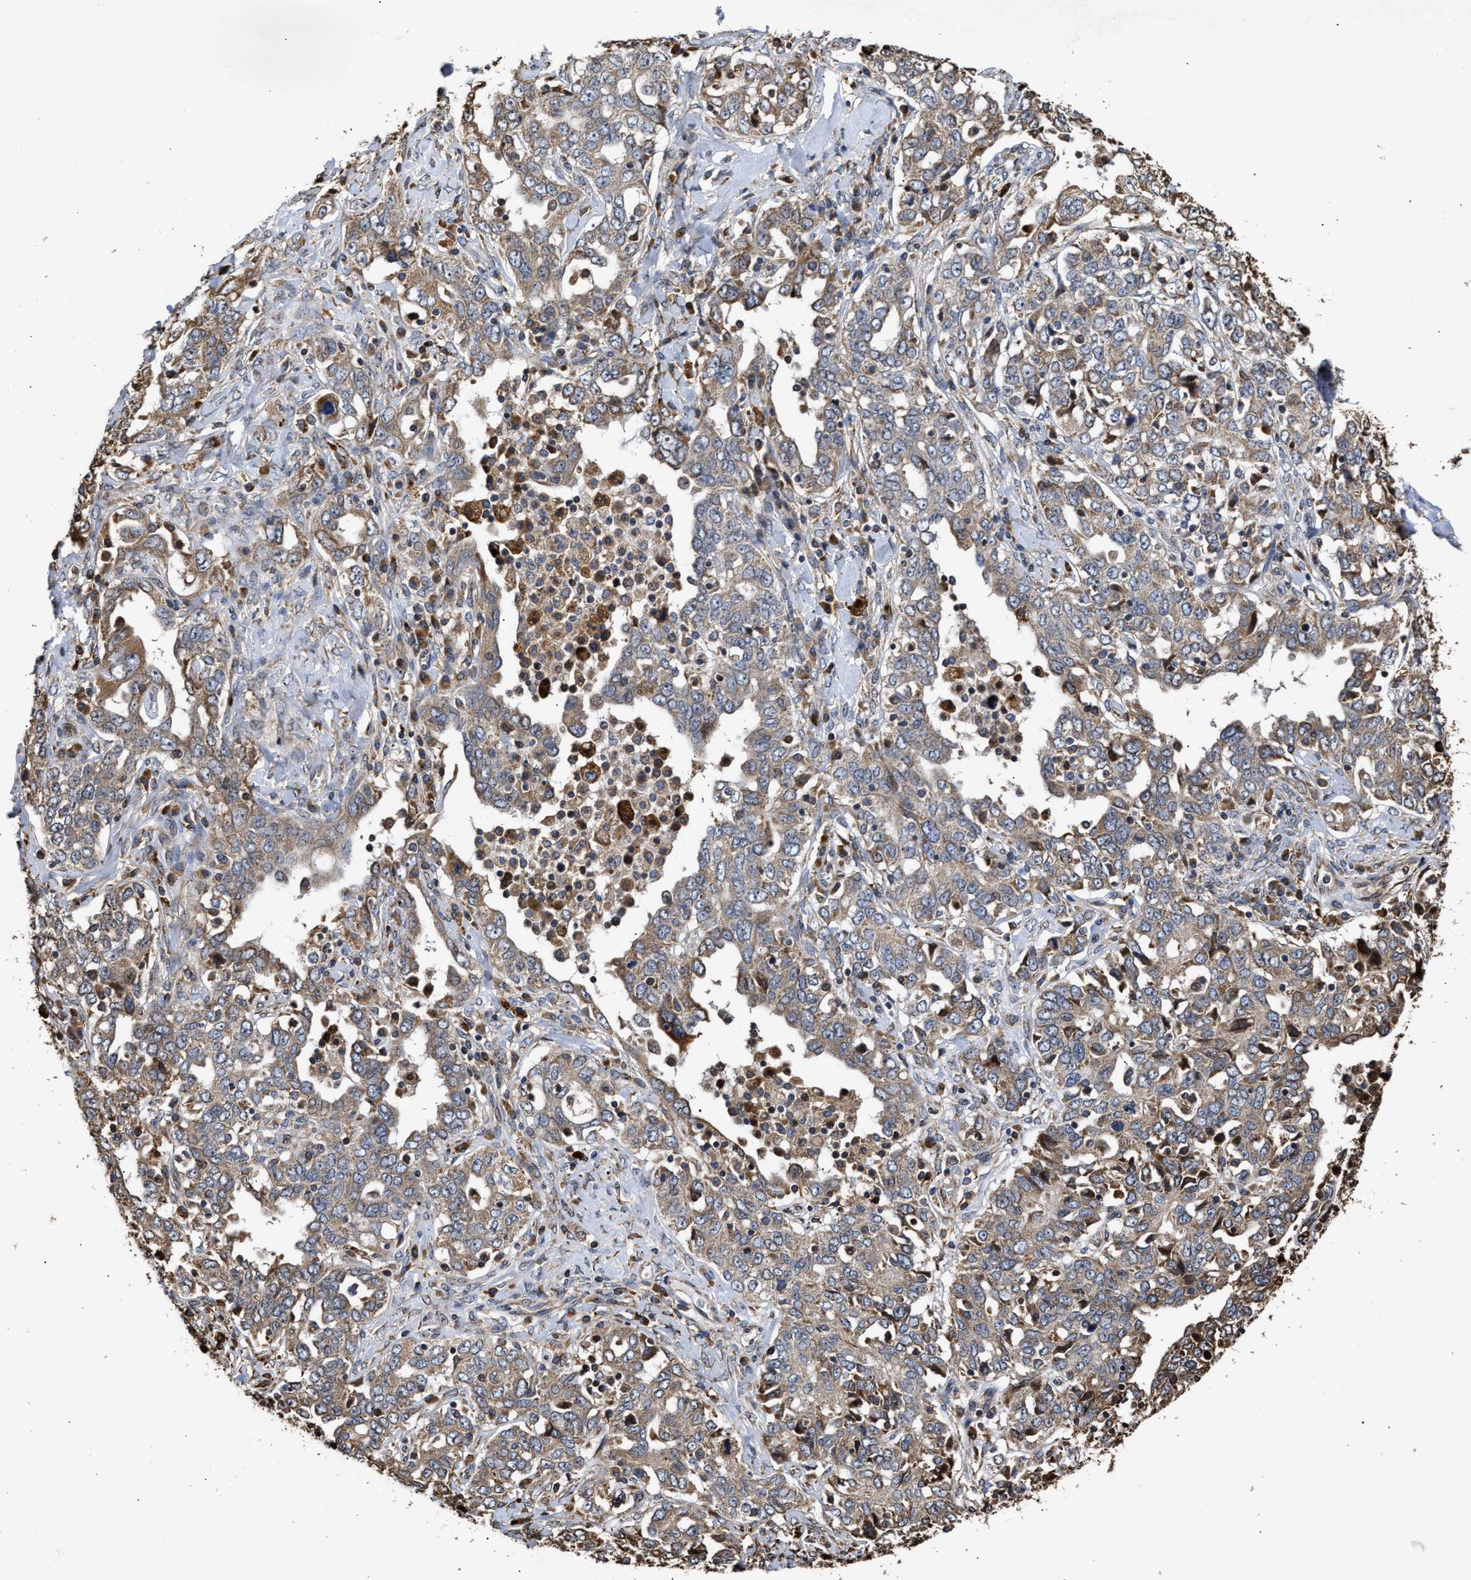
{"staining": {"intensity": "weak", "quantity": ">75%", "location": "cytoplasmic/membranous"}, "tissue": "ovarian cancer", "cell_type": "Tumor cells", "image_type": "cancer", "snomed": [{"axis": "morphology", "description": "Carcinoma, endometroid"}, {"axis": "topography", "description": "Ovary"}], "caption": "Weak cytoplasmic/membranous protein expression is seen in approximately >75% of tumor cells in ovarian cancer. (DAB IHC with brightfield microscopy, high magnification).", "gene": "GOSR1", "patient": {"sex": "female", "age": 62}}